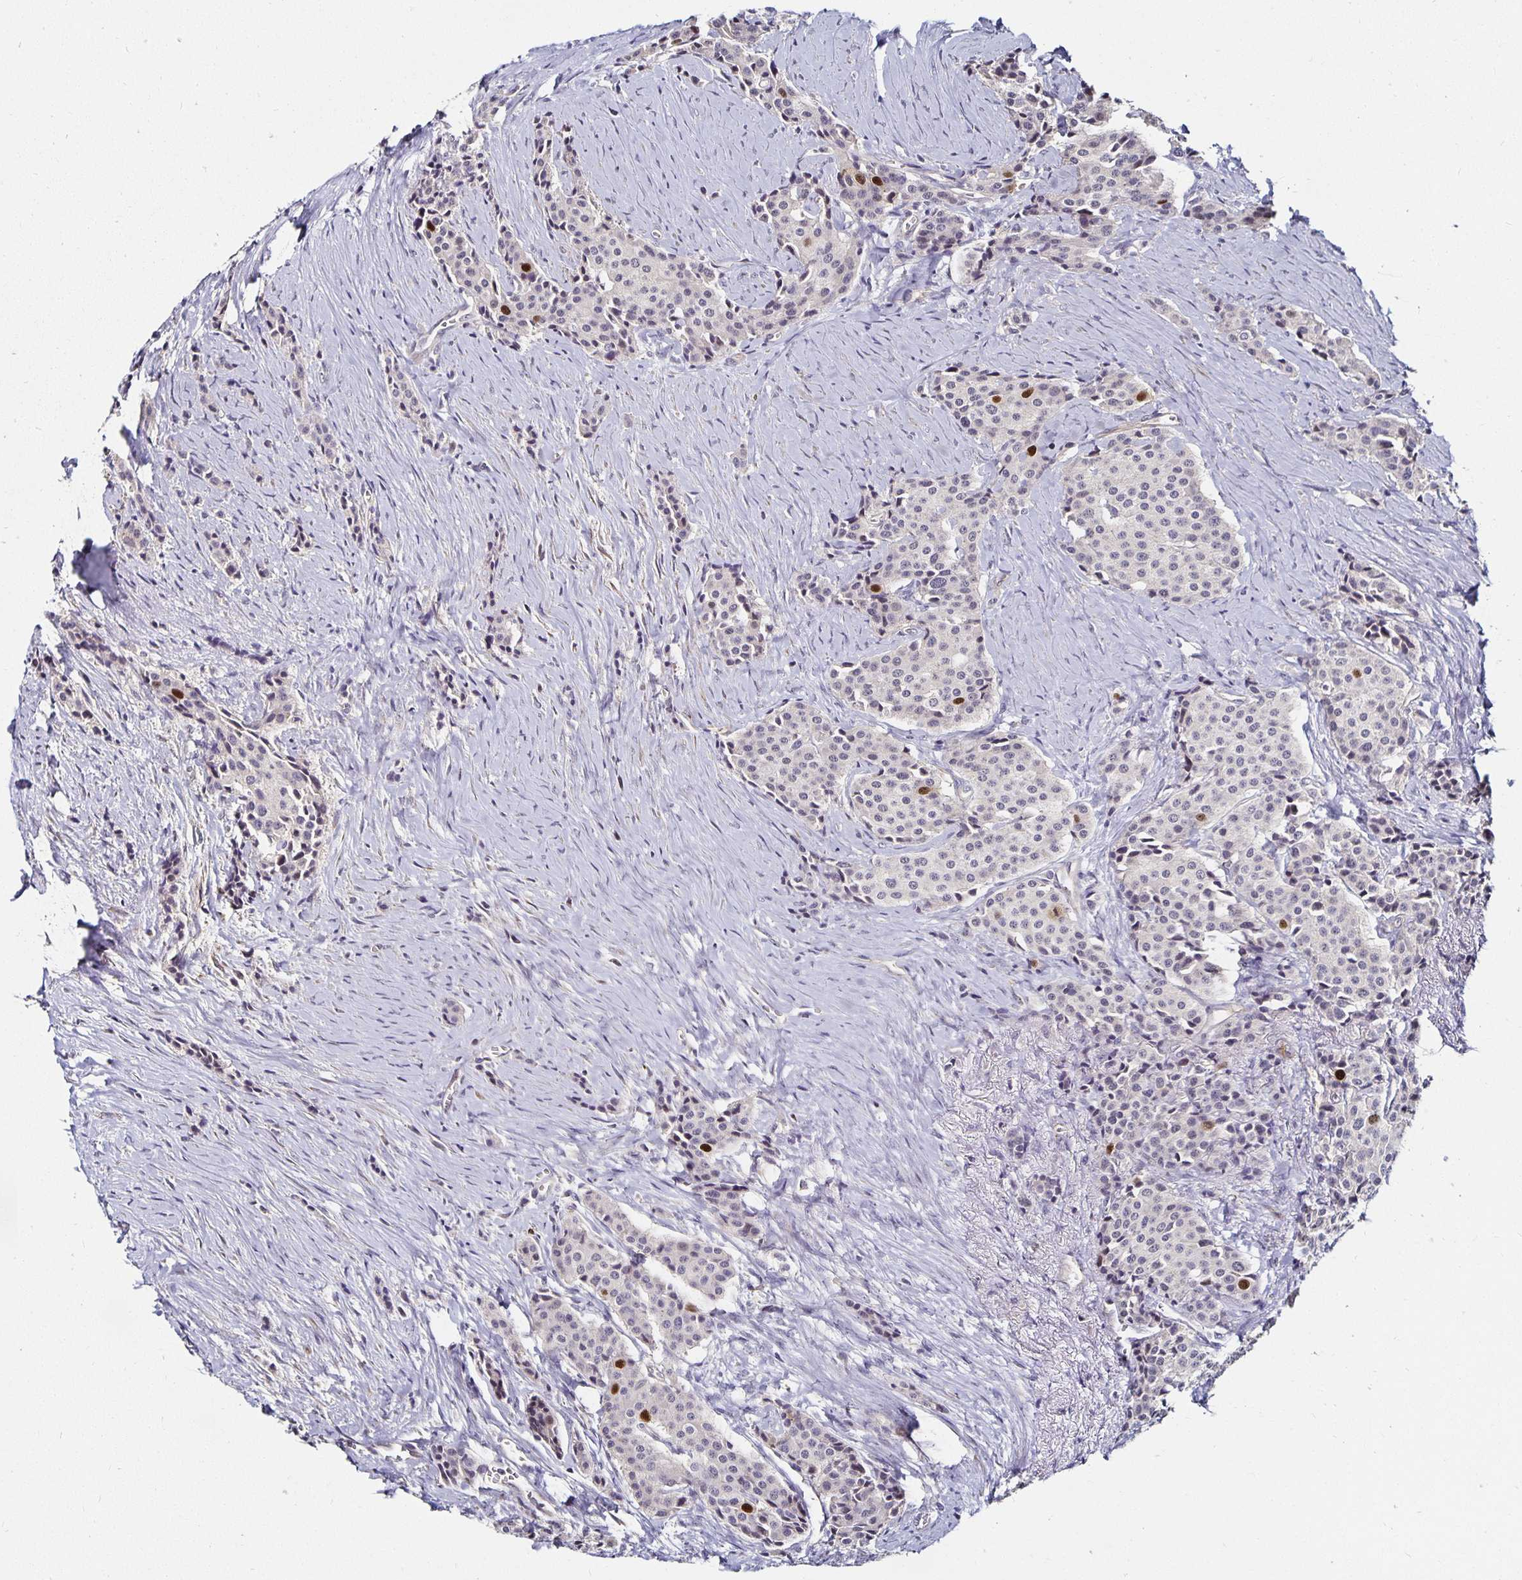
{"staining": {"intensity": "strong", "quantity": "<25%", "location": "nuclear"}, "tissue": "carcinoid", "cell_type": "Tumor cells", "image_type": "cancer", "snomed": [{"axis": "morphology", "description": "Carcinoid, malignant, NOS"}, {"axis": "topography", "description": "Small intestine"}], "caption": "Brown immunohistochemical staining in malignant carcinoid shows strong nuclear staining in approximately <25% of tumor cells. The staining was performed using DAB (3,3'-diaminobenzidine) to visualize the protein expression in brown, while the nuclei were stained in blue with hematoxylin (Magnification: 20x).", "gene": "ANLN", "patient": {"sex": "male", "age": 73}}